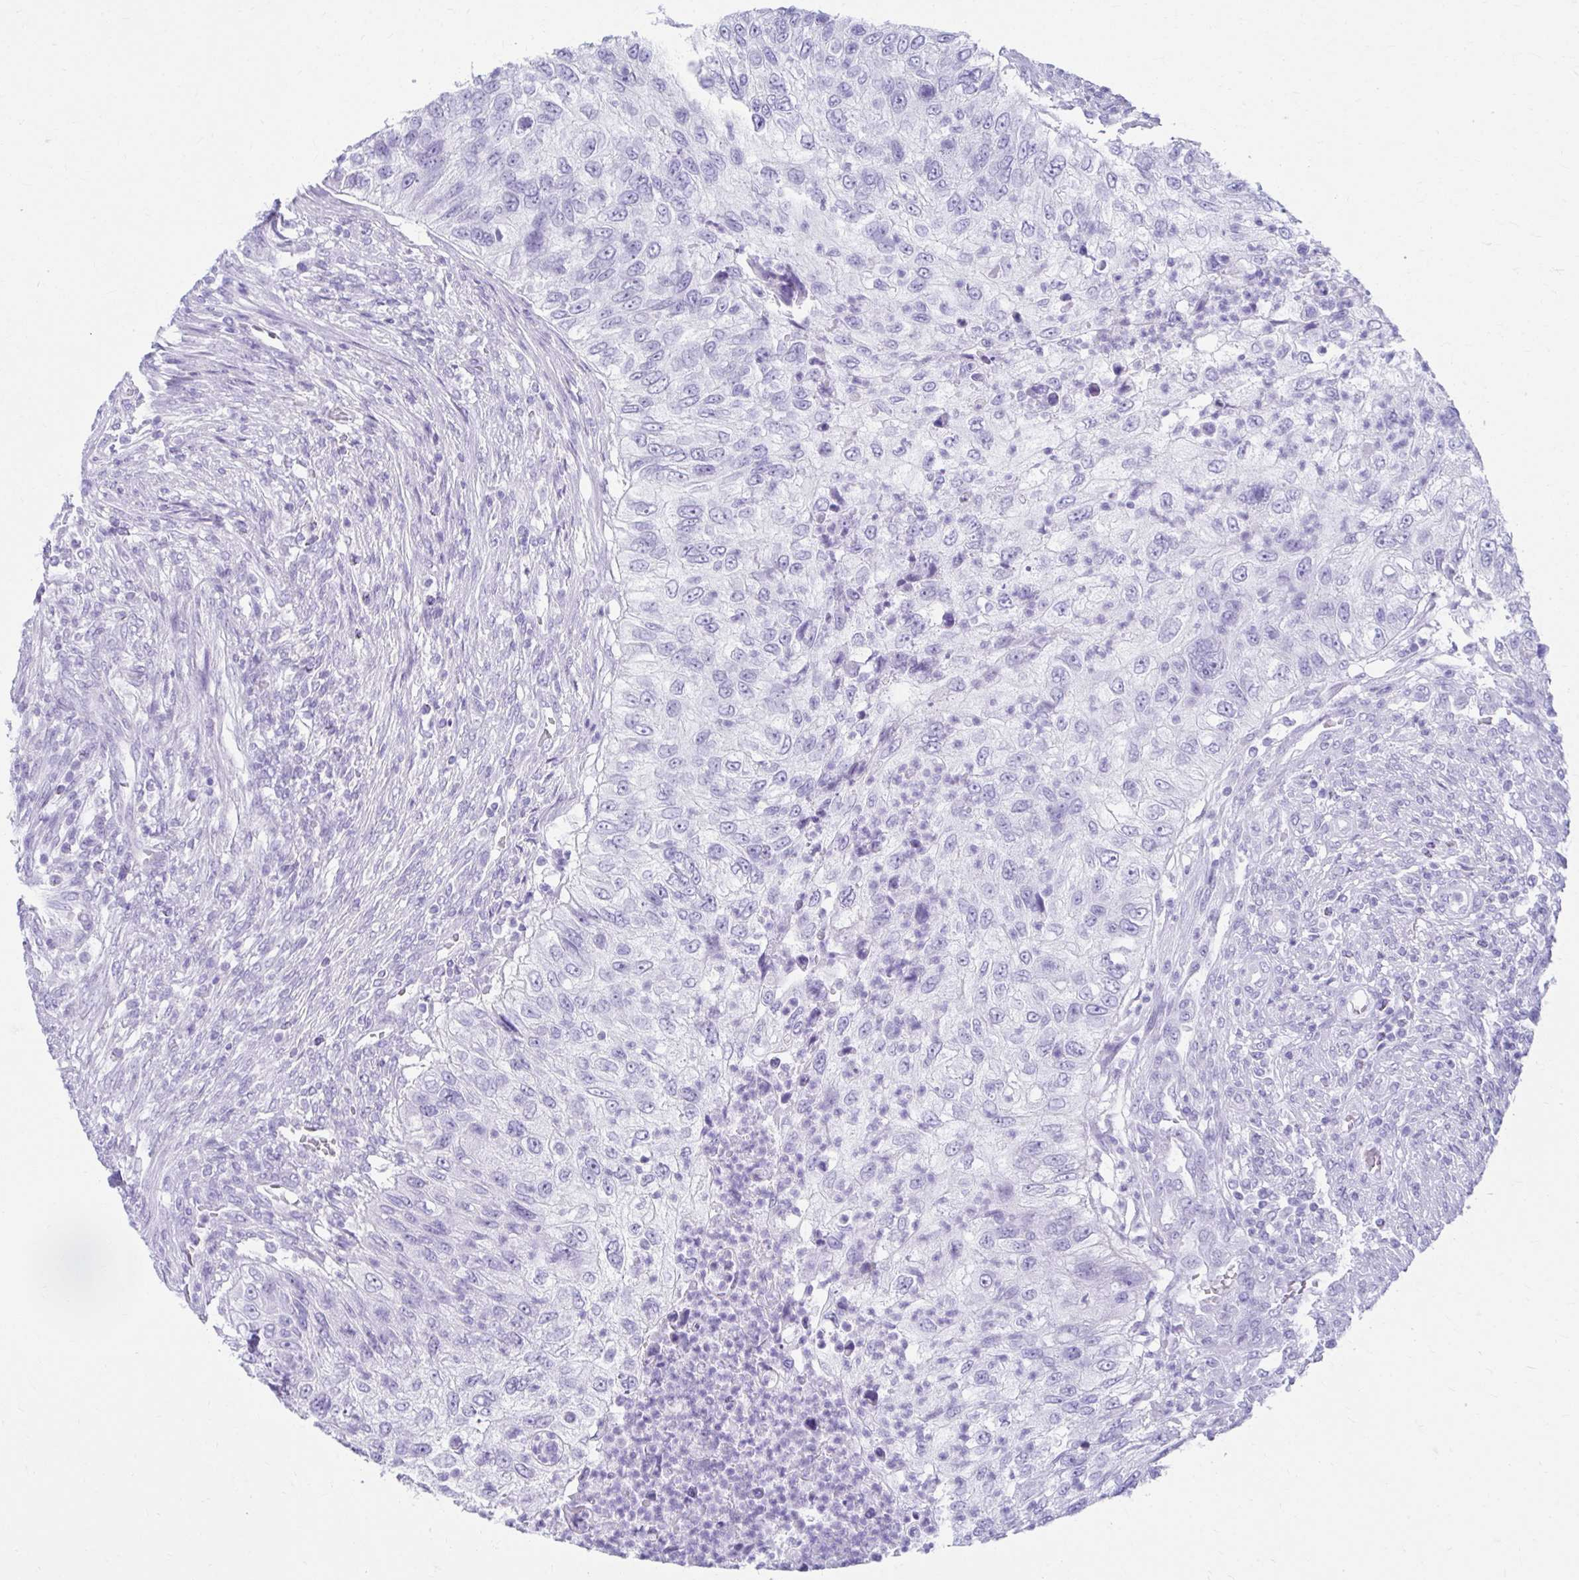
{"staining": {"intensity": "negative", "quantity": "none", "location": "none"}, "tissue": "urothelial cancer", "cell_type": "Tumor cells", "image_type": "cancer", "snomed": [{"axis": "morphology", "description": "Urothelial carcinoma, High grade"}, {"axis": "topography", "description": "Urinary bladder"}], "caption": "Histopathology image shows no protein positivity in tumor cells of high-grade urothelial carcinoma tissue.", "gene": "ATP4B", "patient": {"sex": "female", "age": 60}}